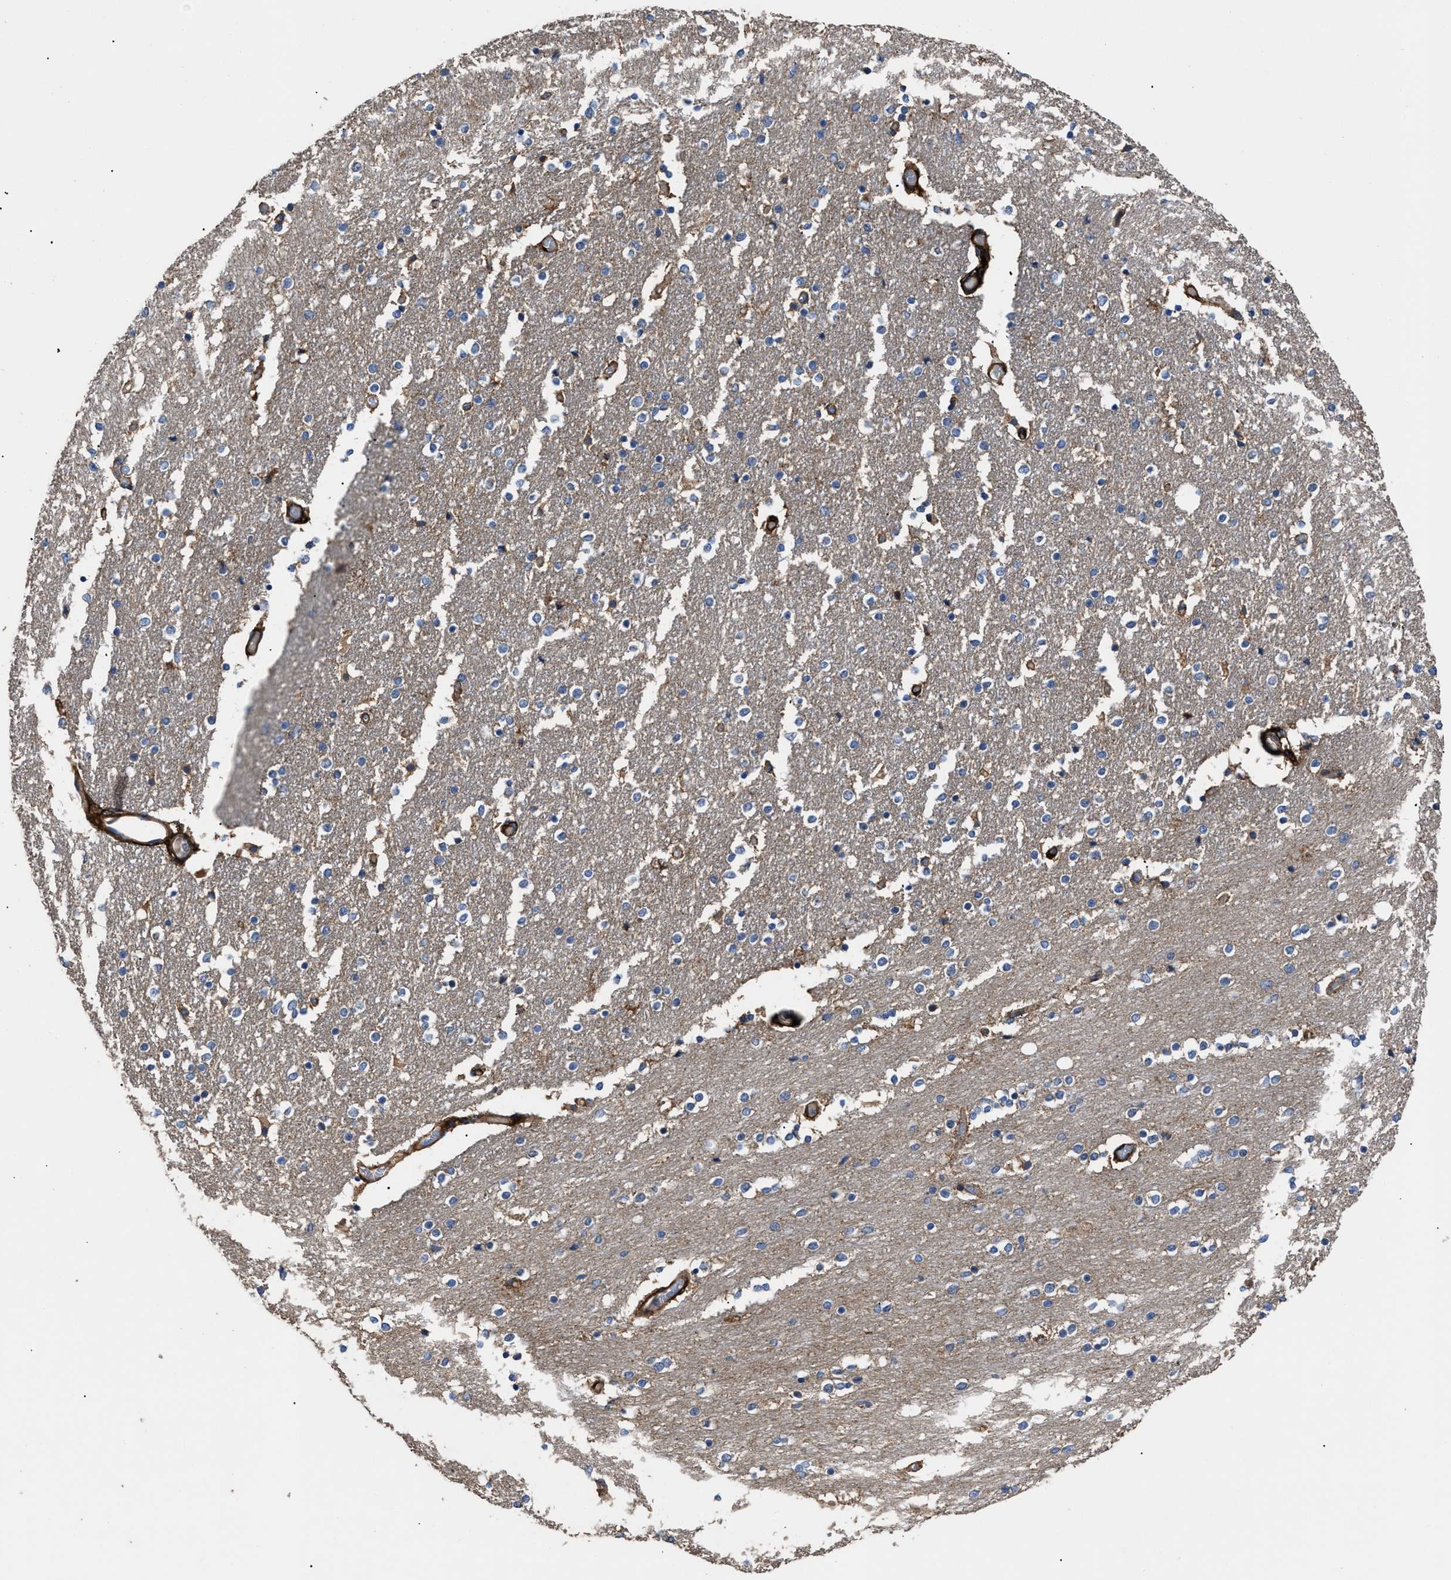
{"staining": {"intensity": "moderate", "quantity": "<25%", "location": "cytoplasmic/membranous"}, "tissue": "caudate", "cell_type": "Glial cells", "image_type": "normal", "snomed": [{"axis": "morphology", "description": "Normal tissue, NOS"}, {"axis": "topography", "description": "Lateral ventricle wall"}], "caption": "This photomicrograph exhibits normal caudate stained with immunohistochemistry (IHC) to label a protein in brown. The cytoplasmic/membranous of glial cells show moderate positivity for the protein. Nuclei are counter-stained blue.", "gene": "NT5E", "patient": {"sex": "female", "age": 54}}